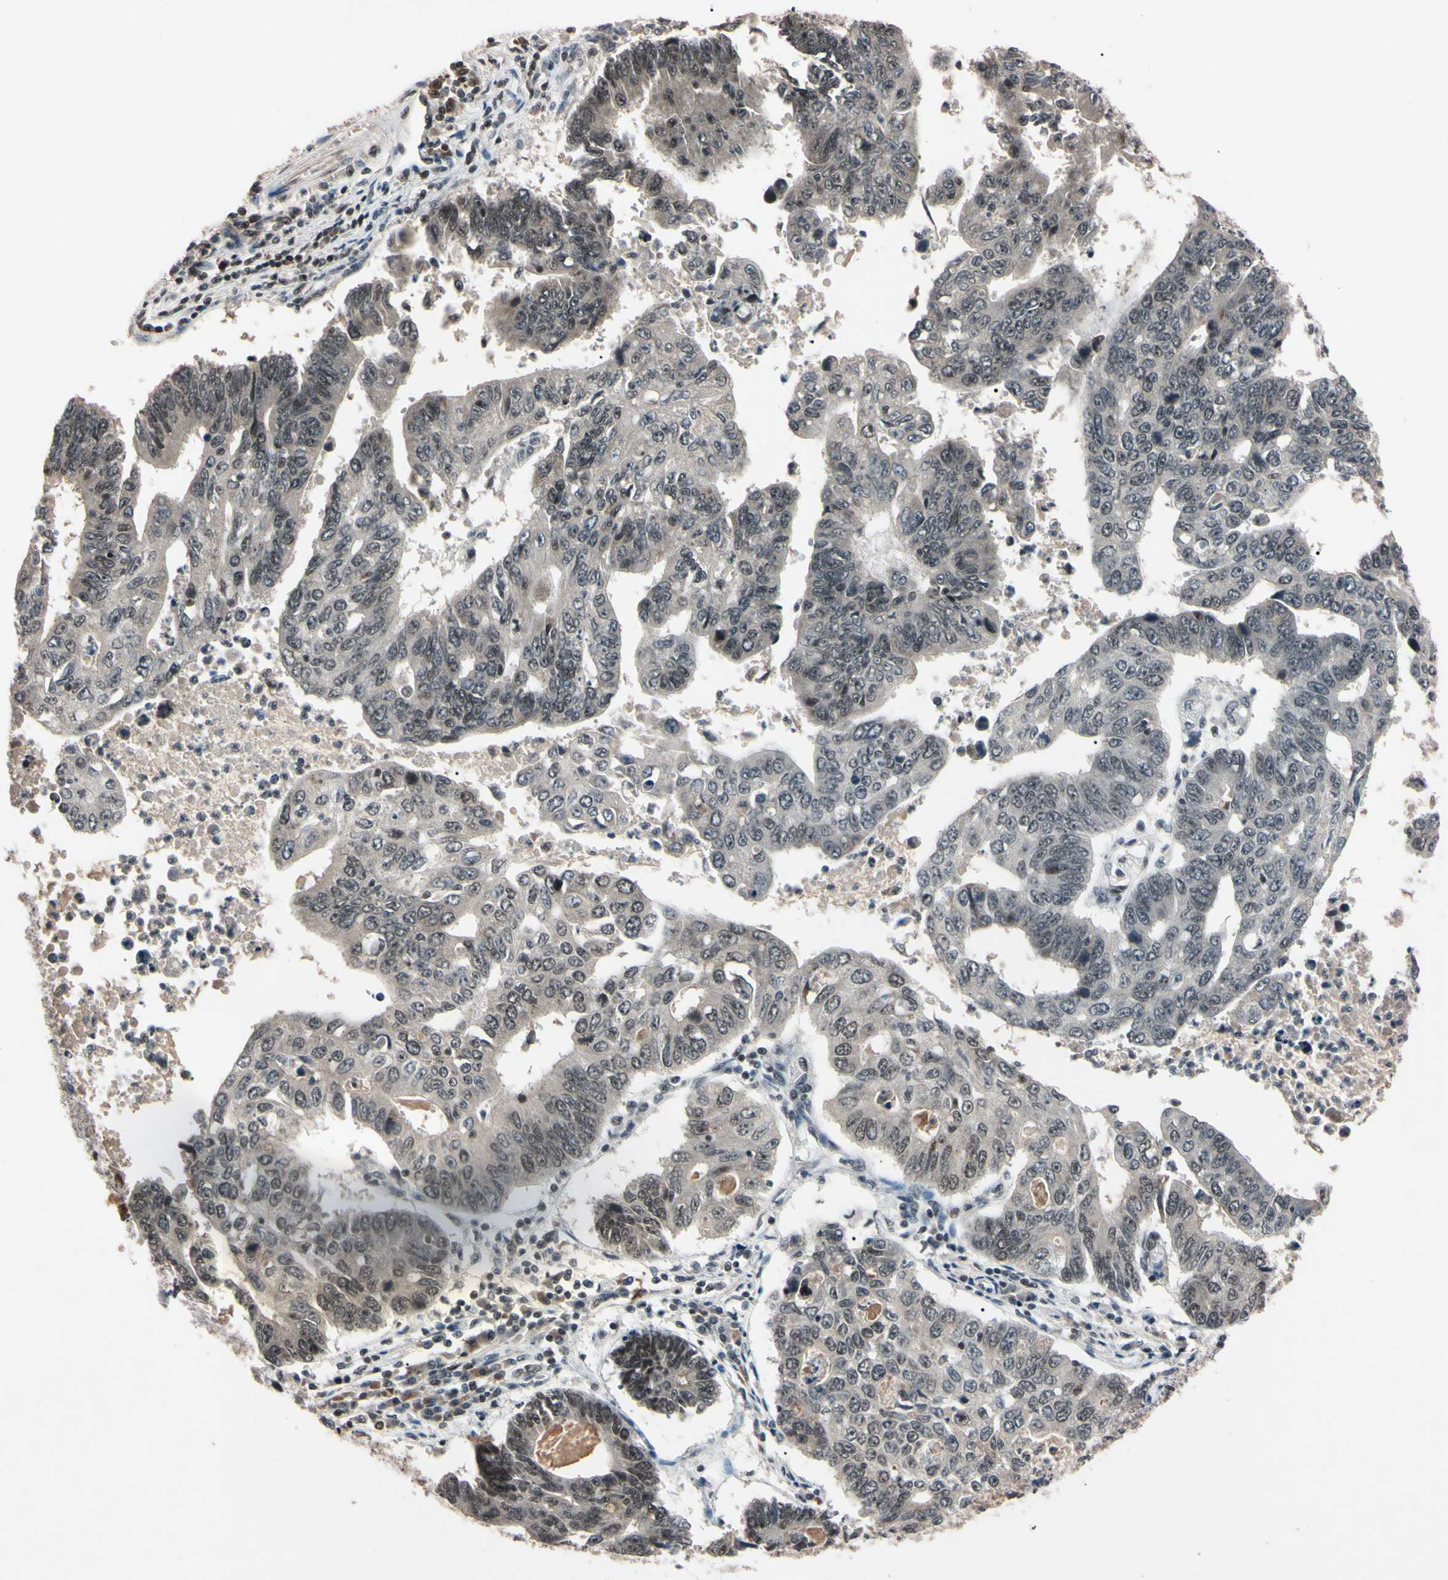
{"staining": {"intensity": "weak", "quantity": ">75%", "location": "nuclear"}, "tissue": "stomach cancer", "cell_type": "Tumor cells", "image_type": "cancer", "snomed": [{"axis": "morphology", "description": "Adenocarcinoma, NOS"}, {"axis": "topography", "description": "Stomach"}], "caption": "Protein staining of adenocarcinoma (stomach) tissue reveals weak nuclear positivity in about >75% of tumor cells.", "gene": "YY1", "patient": {"sex": "male", "age": 59}}